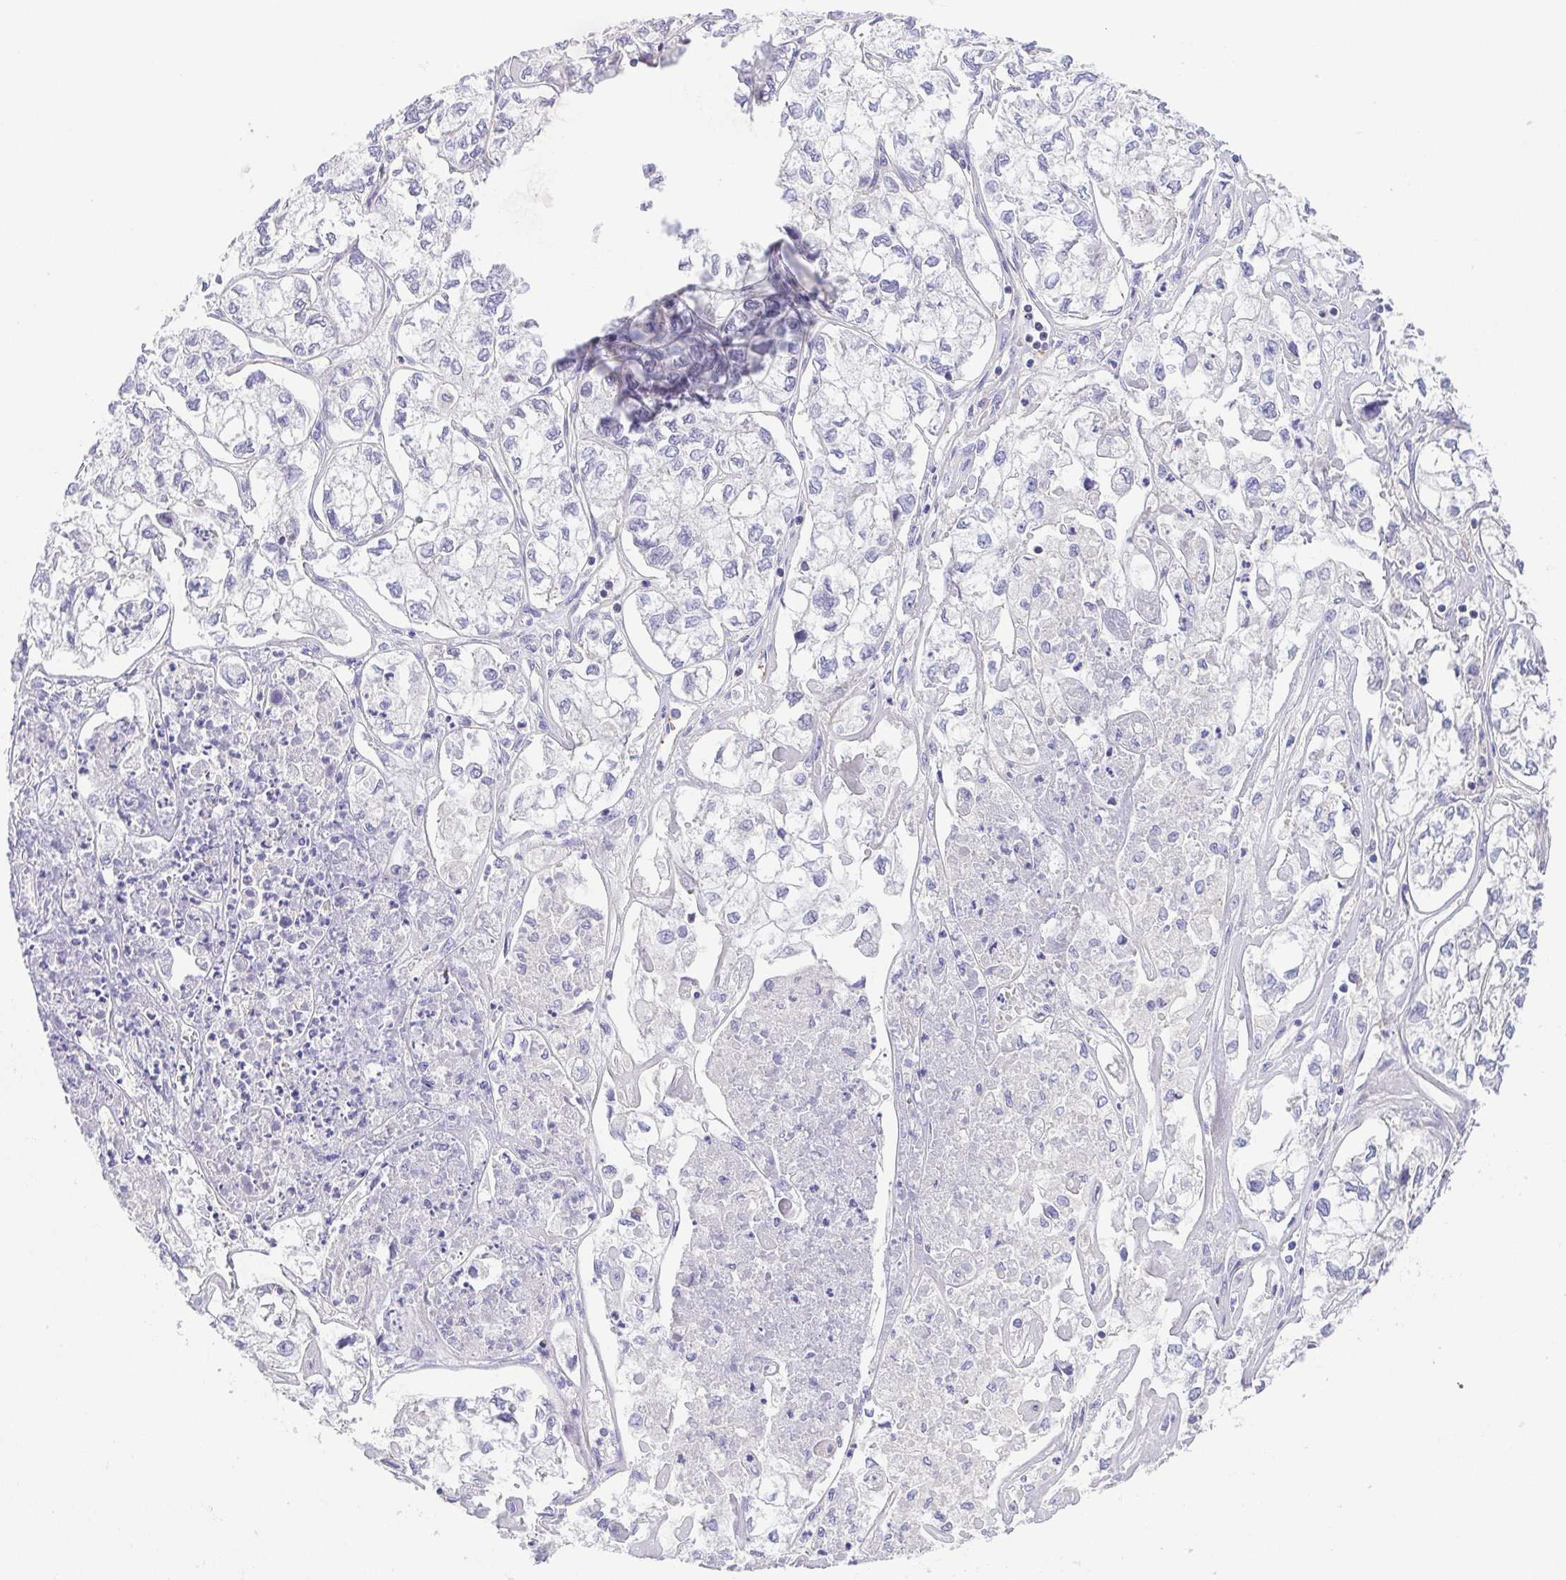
{"staining": {"intensity": "negative", "quantity": "none", "location": "none"}, "tissue": "ovarian cancer", "cell_type": "Tumor cells", "image_type": "cancer", "snomed": [{"axis": "morphology", "description": "Carcinoma, endometroid"}, {"axis": "topography", "description": "Ovary"}], "caption": "An immunohistochemistry micrograph of ovarian endometroid carcinoma is shown. There is no staining in tumor cells of ovarian endometroid carcinoma.", "gene": "PRR14L", "patient": {"sex": "female", "age": 64}}